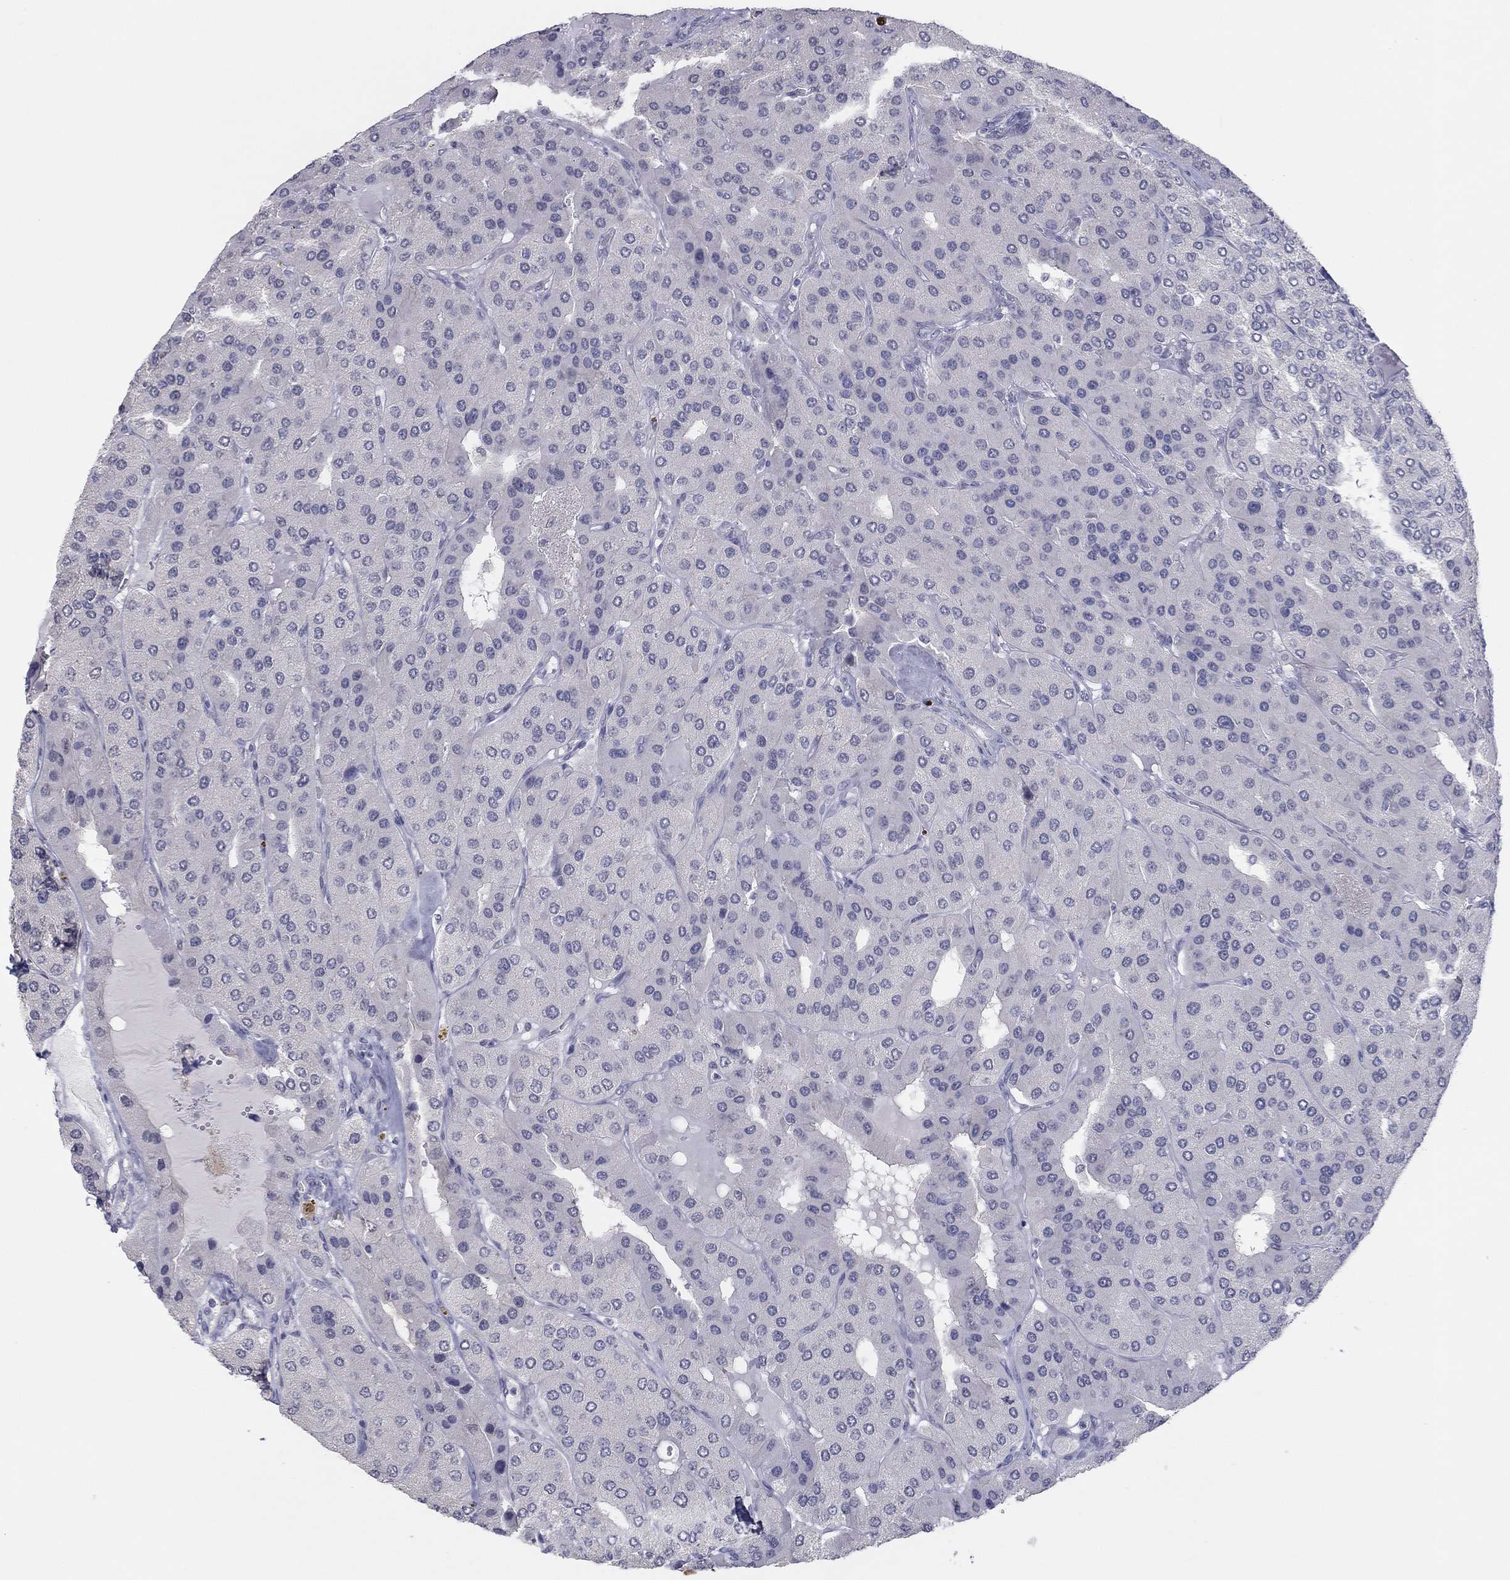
{"staining": {"intensity": "negative", "quantity": "none", "location": "none"}, "tissue": "parathyroid gland", "cell_type": "Glandular cells", "image_type": "normal", "snomed": [{"axis": "morphology", "description": "Normal tissue, NOS"}, {"axis": "morphology", "description": "Adenoma, NOS"}, {"axis": "topography", "description": "Parathyroid gland"}], "caption": "Glandular cells are negative for brown protein staining in benign parathyroid gland. Brightfield microscopy of immunohistochemistry stained with DAB (3,3'-diaminobenzidine) (brown) and hematoxylin (blue), captured at high magnification.", "gene": "SLC22A2", "patient": {"sex": "female", "age": 86}}